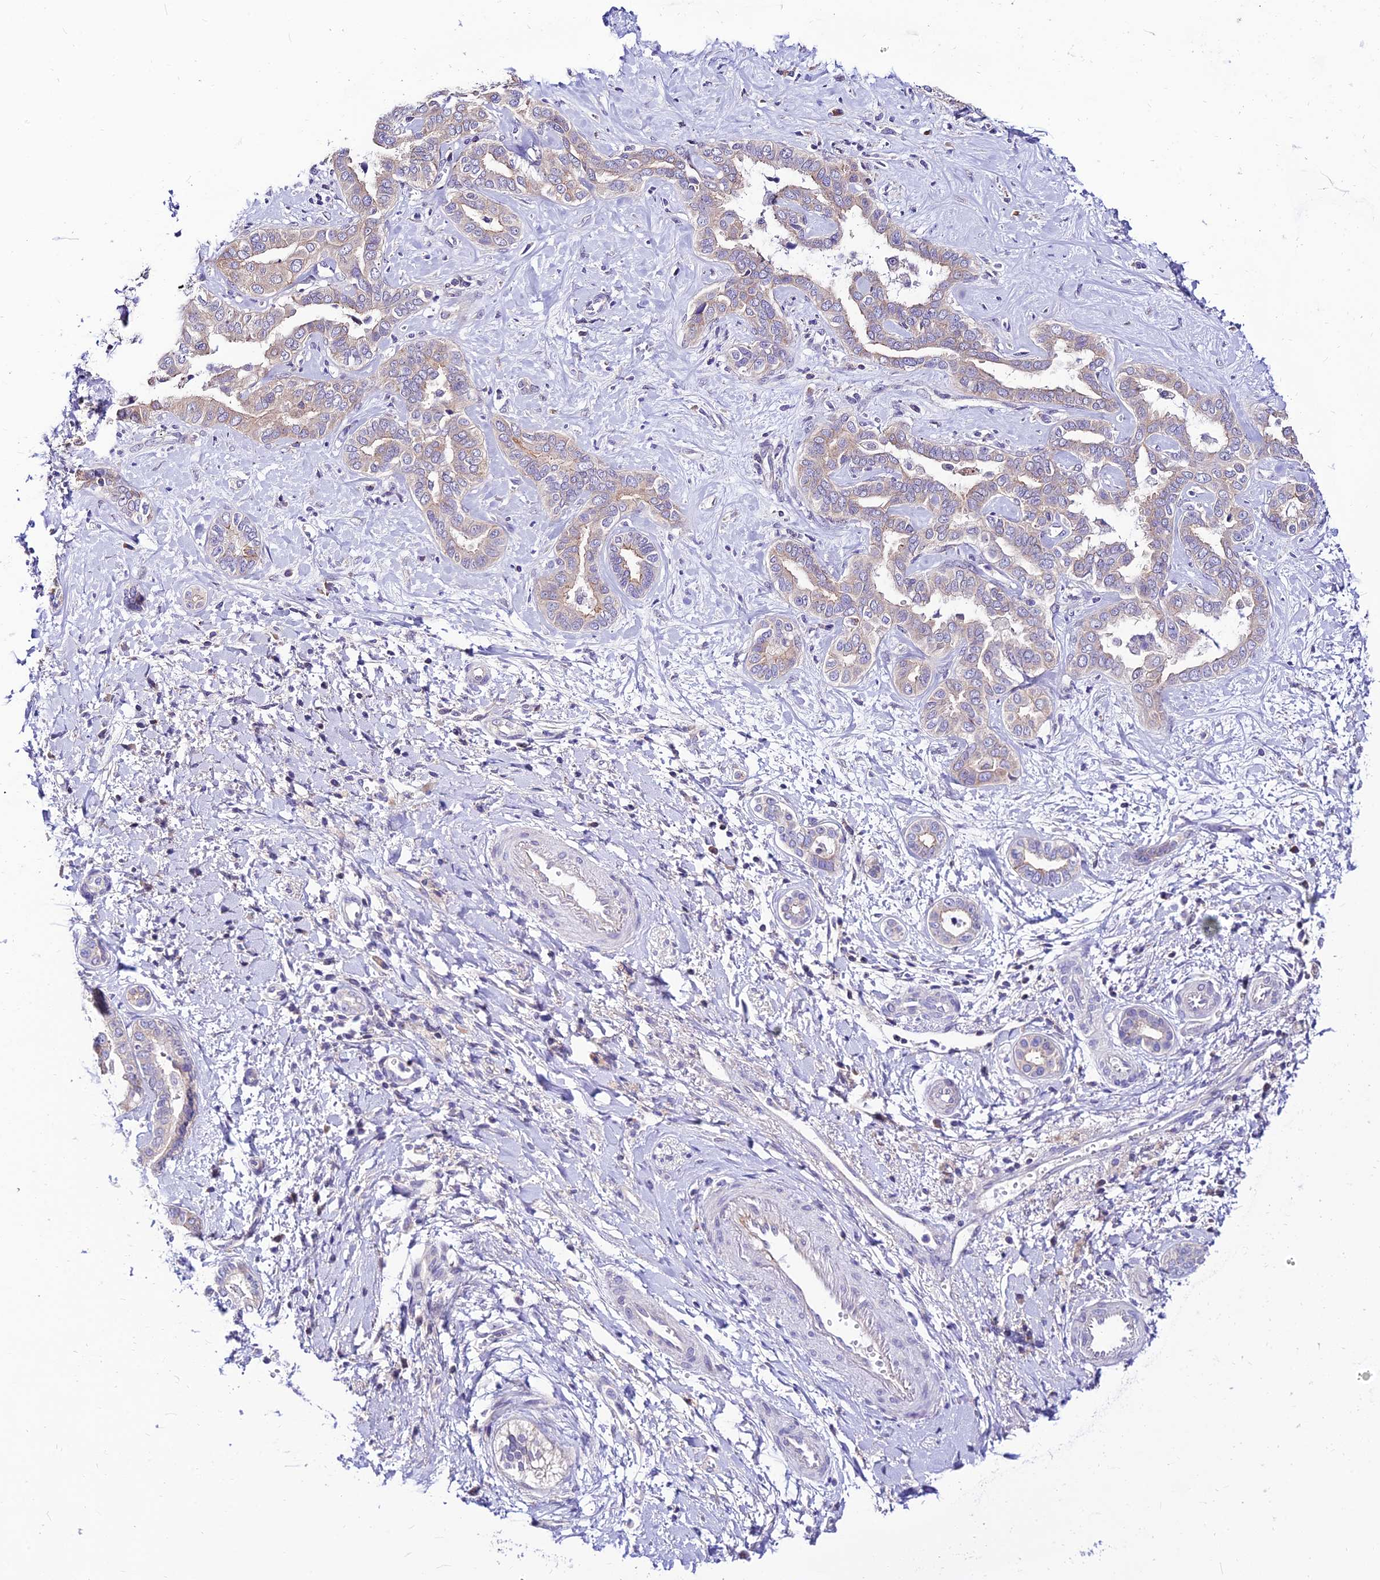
{"staining": {"intensity": "negative", "quantity": "none", "location": "none"}, "tissue": "liver cancer", "cell_type": "Tumor cells", "image_type": "cancer", "snomed": [{"axis": "morphology", "description": "Cholangiocarcinoma"}, {"axis": "topography", "description": "Liver"}], "caption": "Tumor cells show no significant protein staining in liver cancer (cholangiocarcinoma).", "gene": "C6orf132", "patient": {"sex": "female", "age": 77}}